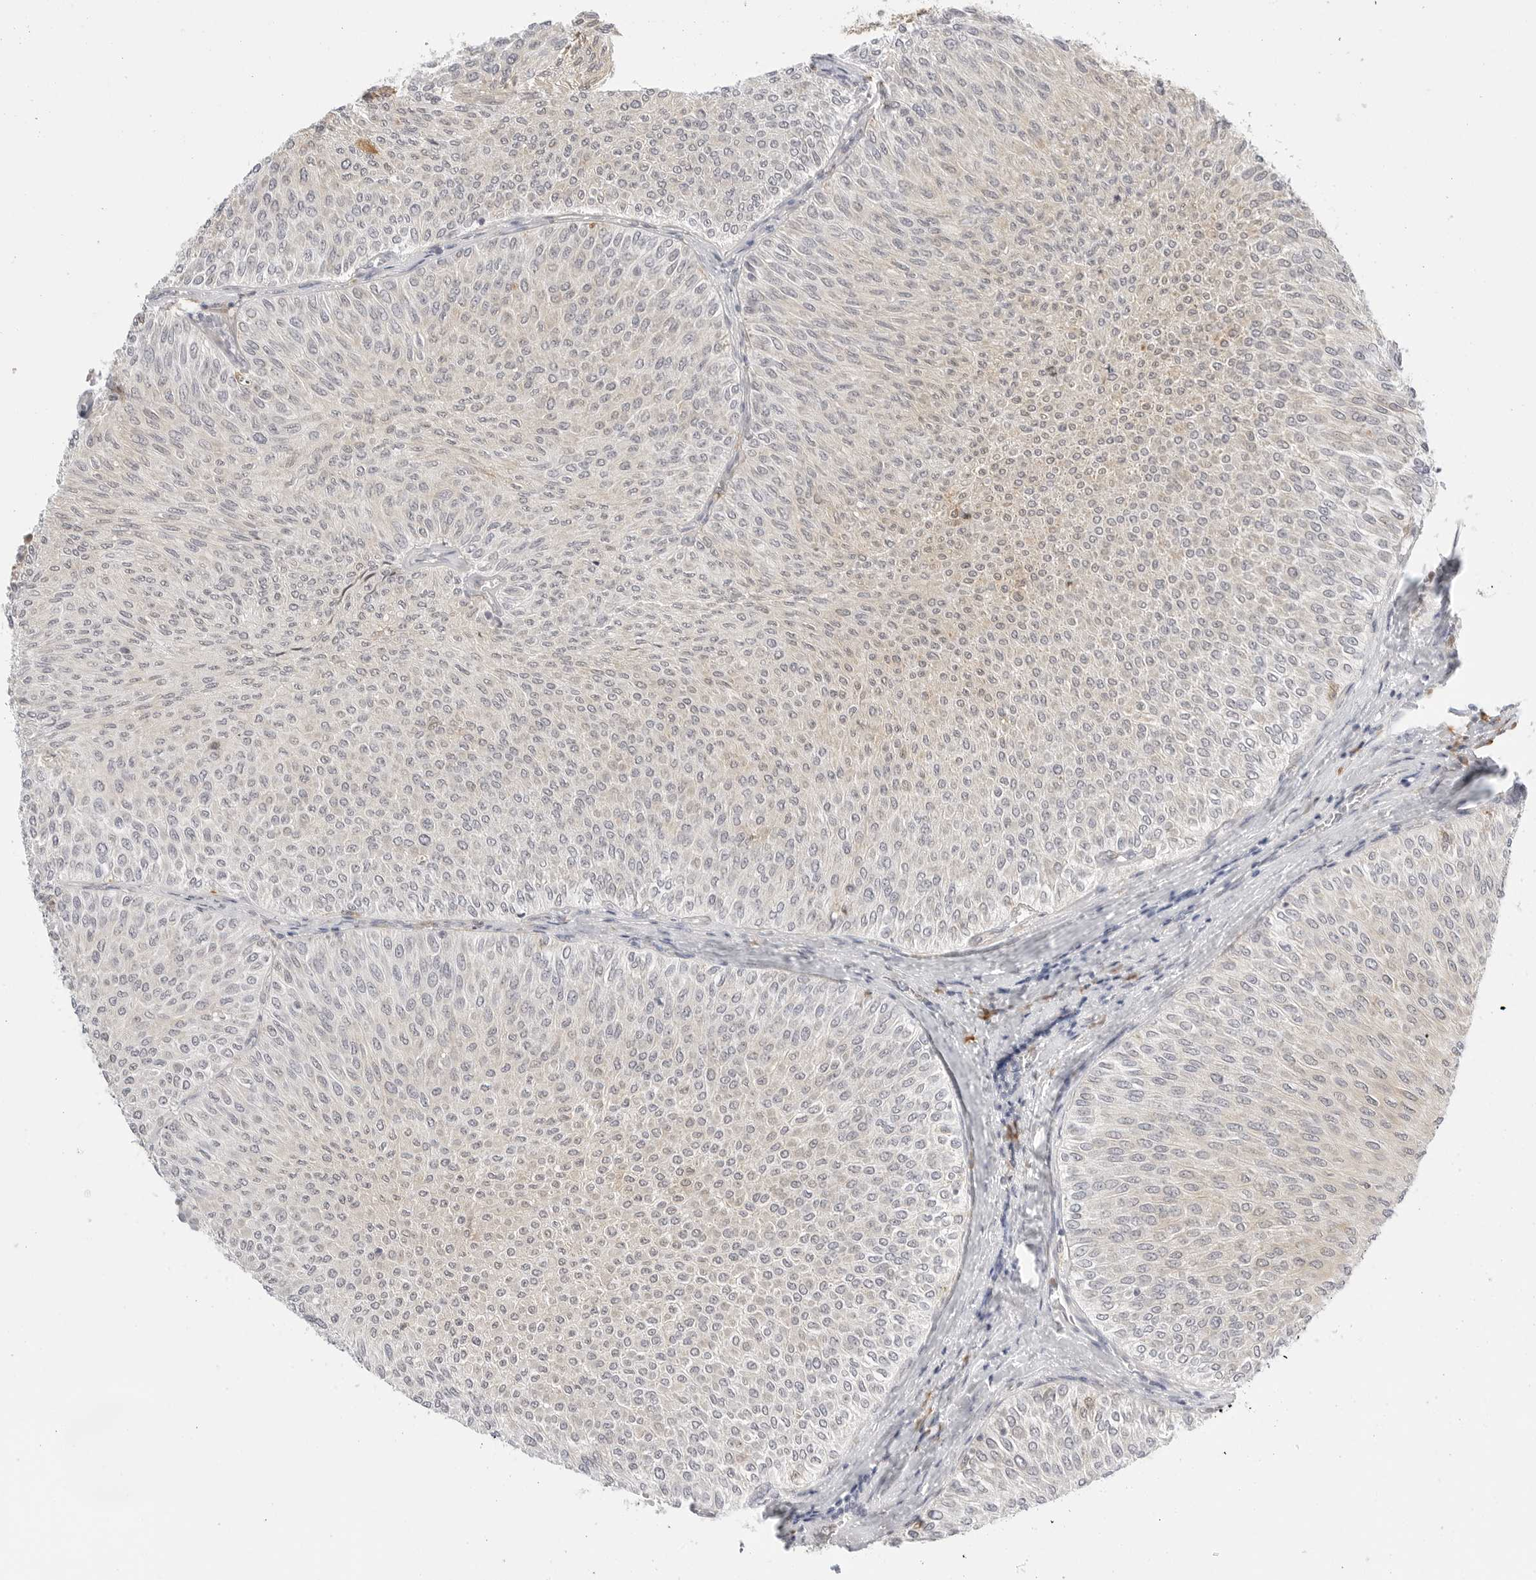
{"staining": {"intensity": "weak", "quantity": "<25%", "location": "cytoplasmic/membranous"}, "tissue": "urothelial cancer", "cell_type": "Tumor cells", "image_type": "cancer", "snomed": [{"axis": "morphology", "description": "Urothelial carcinoma, Low grade"}, {"axis": "topography", "description": "Urinary bladder"}], "caption": "A high-resolution histopathology image shows immunohistochemistry staining of low-grade urothelial carcinoma, which reveals no significant expression in tumor cells.", "gene": "THEM4", "patient": {"sex": "male", "age": 78}}